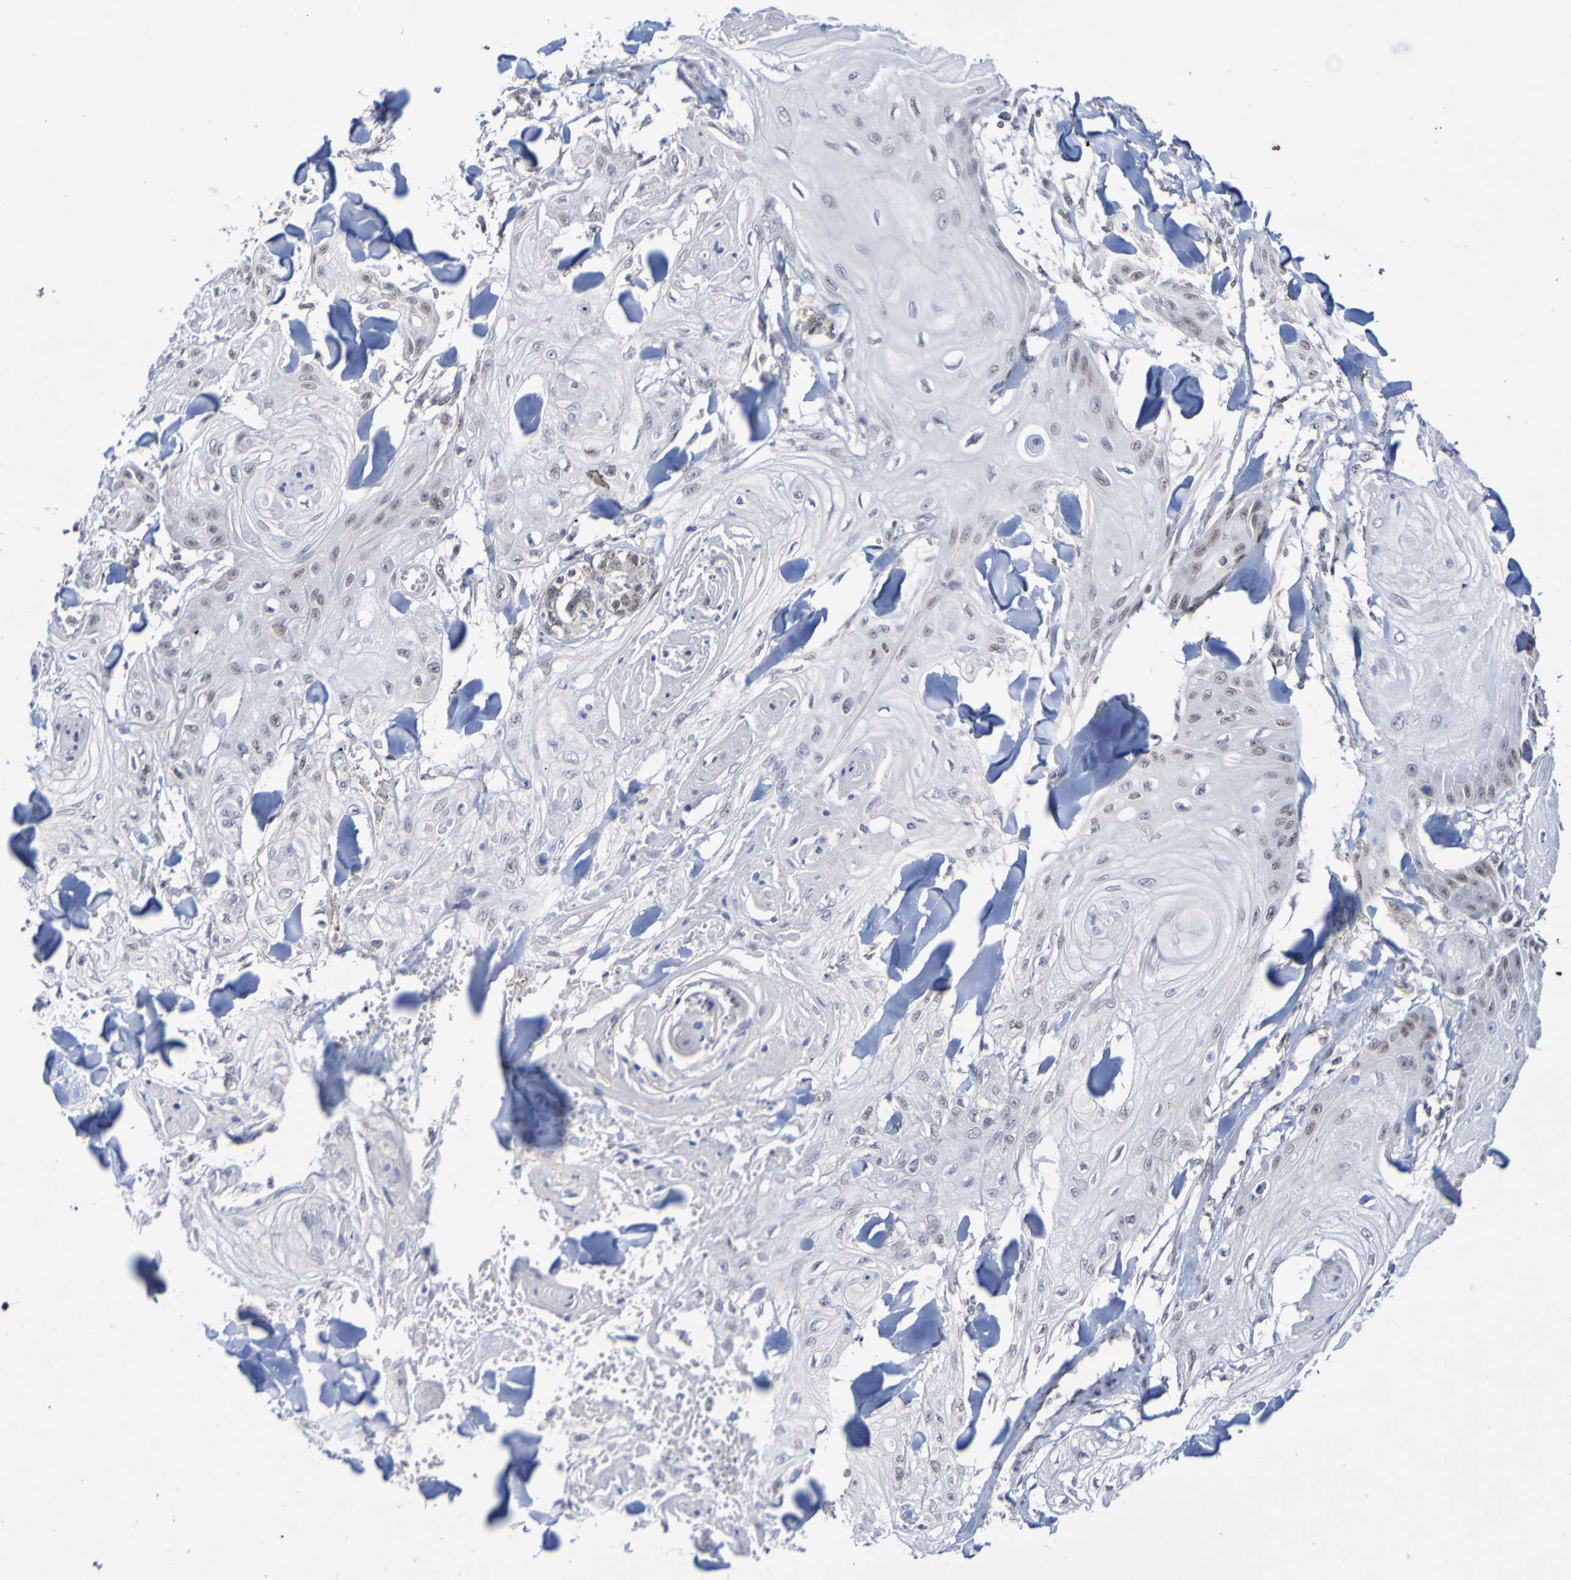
{"staining": {"intensity": "weak", "quantity": "25%-75%", "location": "nuclear"}, "tissue": "skin cancer", "cell_type": "Tumor cells", "image_type": "cancer", "snomed": [{"axis": "morphology", "description": "Squamous cell carcinoma, NOS"}, {"axis": "topography", "description": "Skin"}], "caption": "Protein positivity by immunohistochemistry (IHC) reveals weak nuclear staining in approximately 25%-75% of tumor cells in skin cancer (squamous cell carcinoma).", "gene": "PCGF1", "patient": {"sex": "male", "age": 74}}